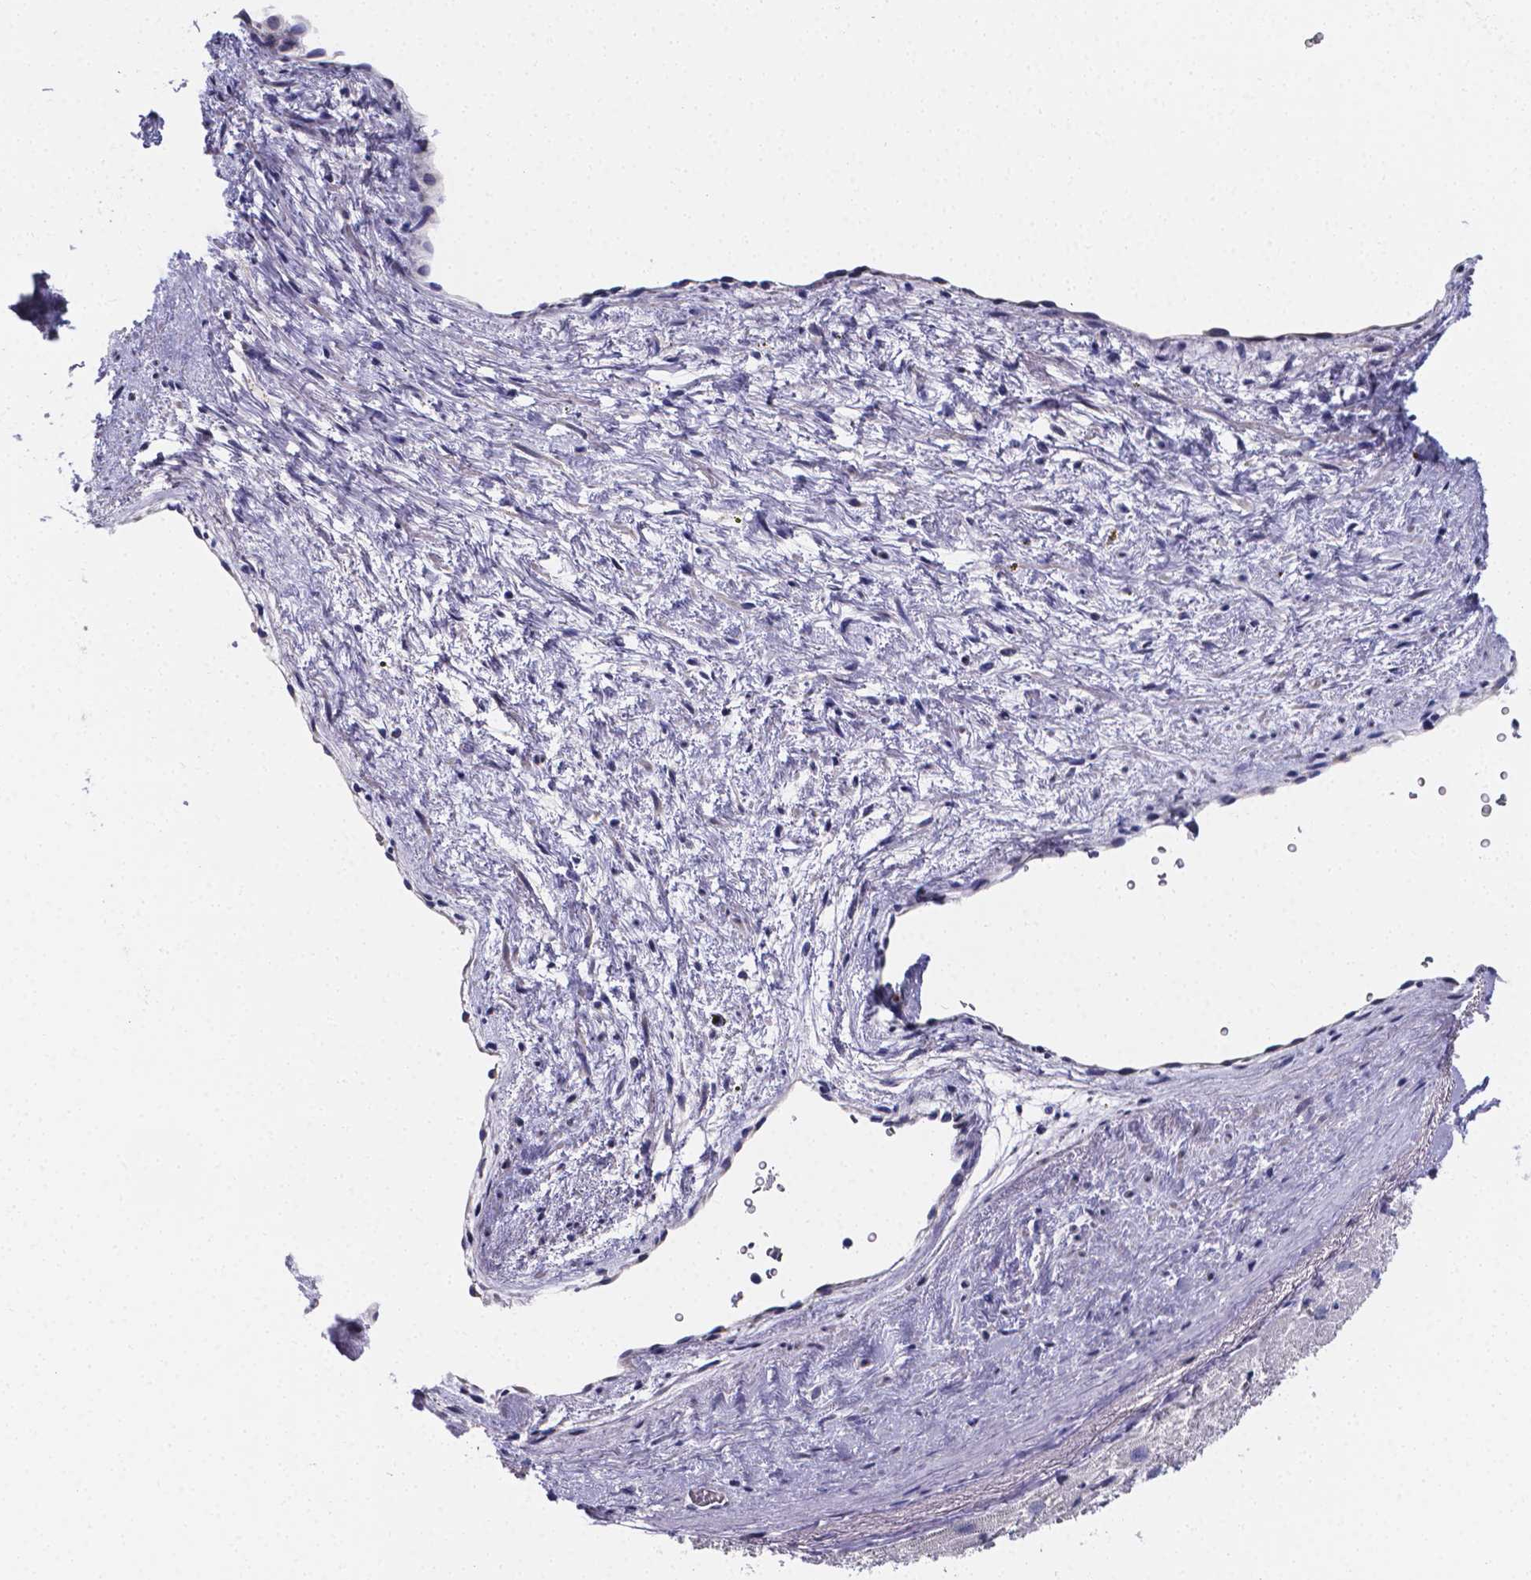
{"staining": {"intensity": "moderate", "quantity": "<25%", "location": "cytoplasmic/membranous"}, "tissue": "heart muscle", "cell_type": "Cardiomyocytes", "image_type": "normal", "snomed": [{"axis": "morphology", "description": "Normal tissue, NOS"}, {"axis": "topography", "description": "Heart"}], "caption": "Brown immunohistochemical staining in benign human heart muscle reveals moderate cytoplasmic/membranous expression in about <25% of cardiomyocytes. (DAB (3,3'-diaminobenzidine) IHC, brown staining for protein, blue staining for nuclei).", "gene": "GABRA3", "patient": {"sex": "male", "age": 61}}